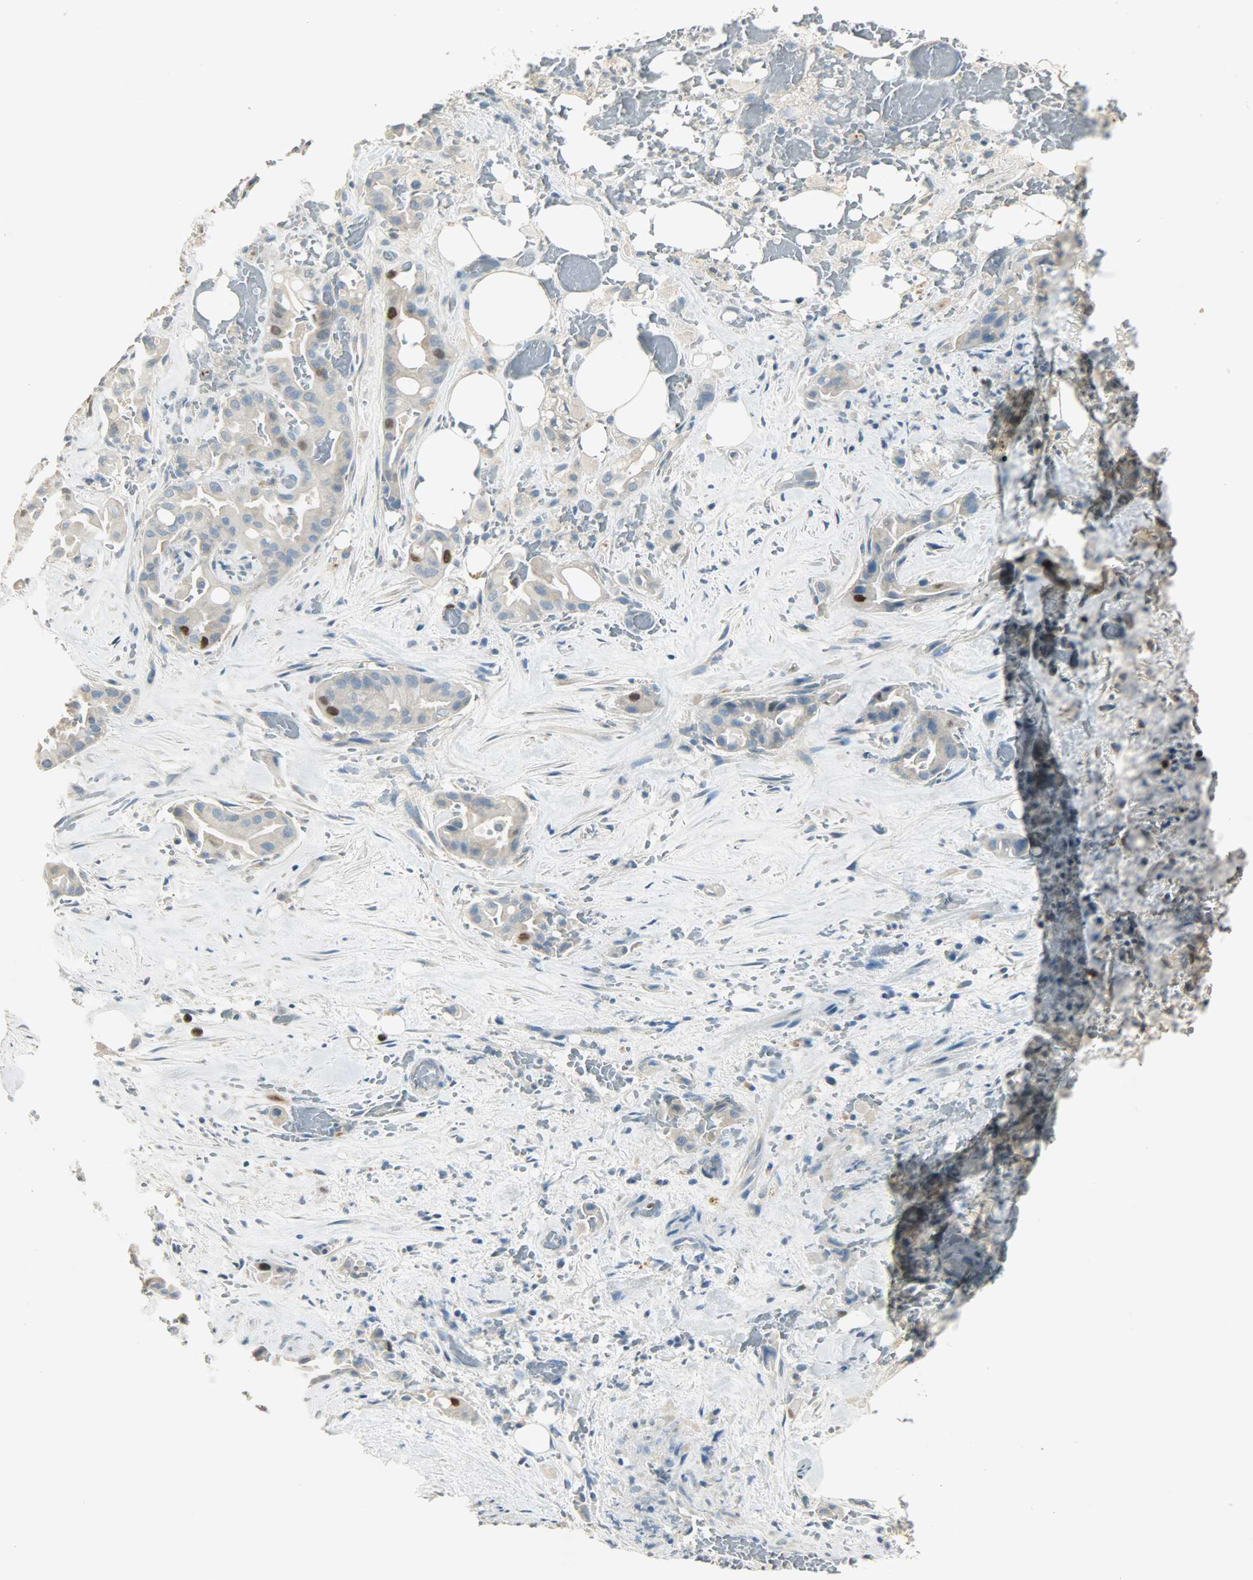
{"staining": {"intensity": "strong", "quantity": "<25%", "location": "cytoplasmic/membranous,nuclear"}, "tissue": "liver cancer", "cell_type": "Tumor cells", "image_type": "cancer", "snomed": [{"axis": "morphology", "description": "Cholangiocarcinoma"}, {"axis": "topography", "description": "Liver"}], "caption": "Immunohistochemical staining of human cholangiocarcinoma (liver) reveals medium levels of strong cytoplasmic/membranous and nuclear expression in about <25% of tumor cells. (DAB (3,3'-diaminobenzidine) IHC, brown staining for protein, blue staining for nuclei).", "gene": "TPX2", "patient": {"sex": "female", "age": 68}}